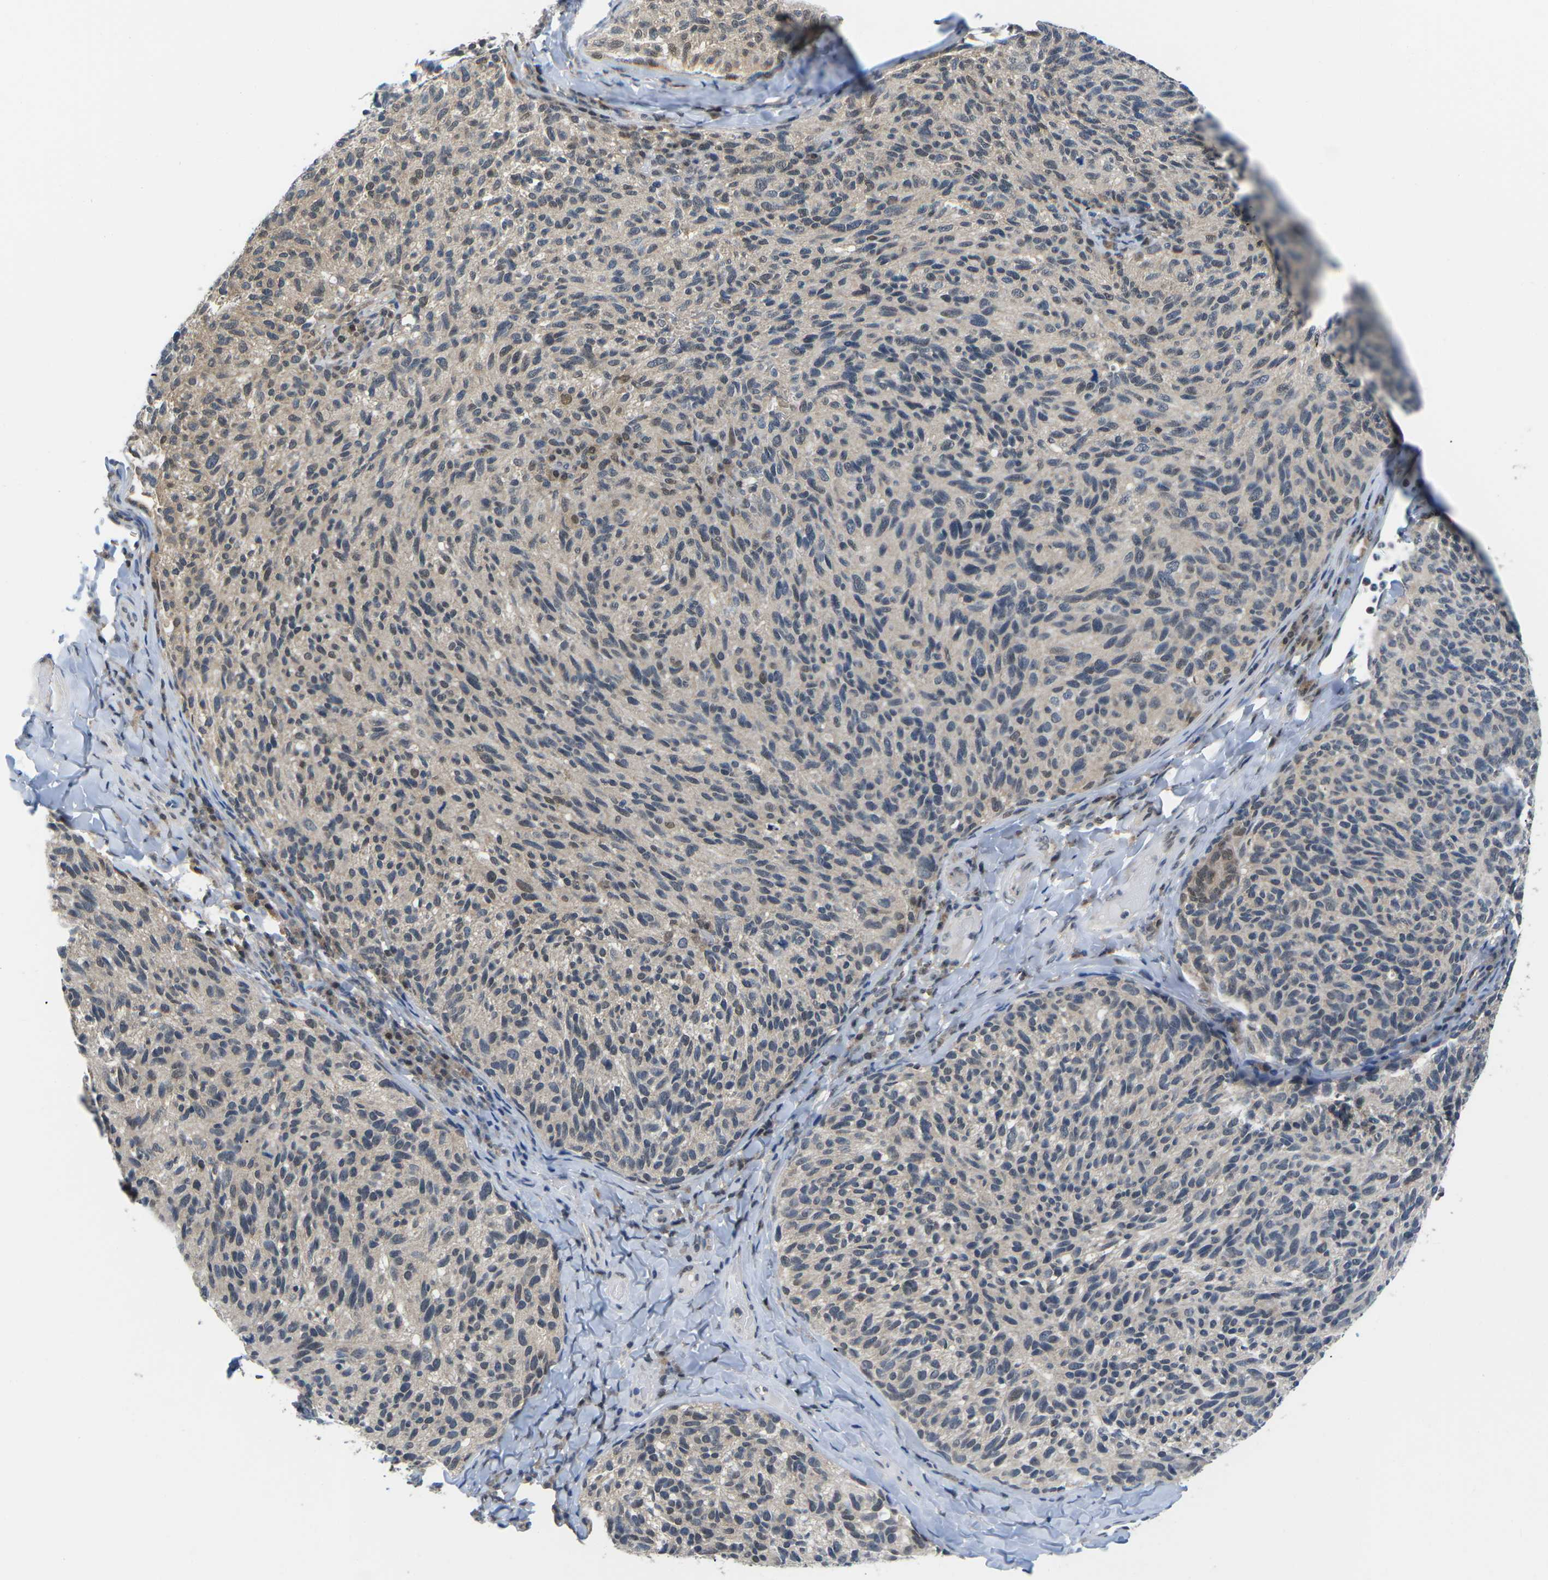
{"staining": {"intensity": "moderate", "quantity": "25%-75%", "location": "cytoplasmic/membranous,nuclear"}, "tissue": "melanoma", "cell_type": "Tumor cells", "image_type": "cancer", "snomed": [{"axis": "morphology", "description": "Malignant melanoma, NOS"}, {"axis": "topography", "description": "Skin"}], "caption": "Immunohistochemical staining of melanoma demonstrates medium levels of moderate cytoplasmic/membranous and nuclear protein positivity in approximately 25%-75% of tumor cells. The staining is performed using DAB brown chromogen to label protein expression. The nuclei are counter-stained blue using hematoxylin.", "gene": "UBA7", "patient": {"sex": "female", "age": 73}}